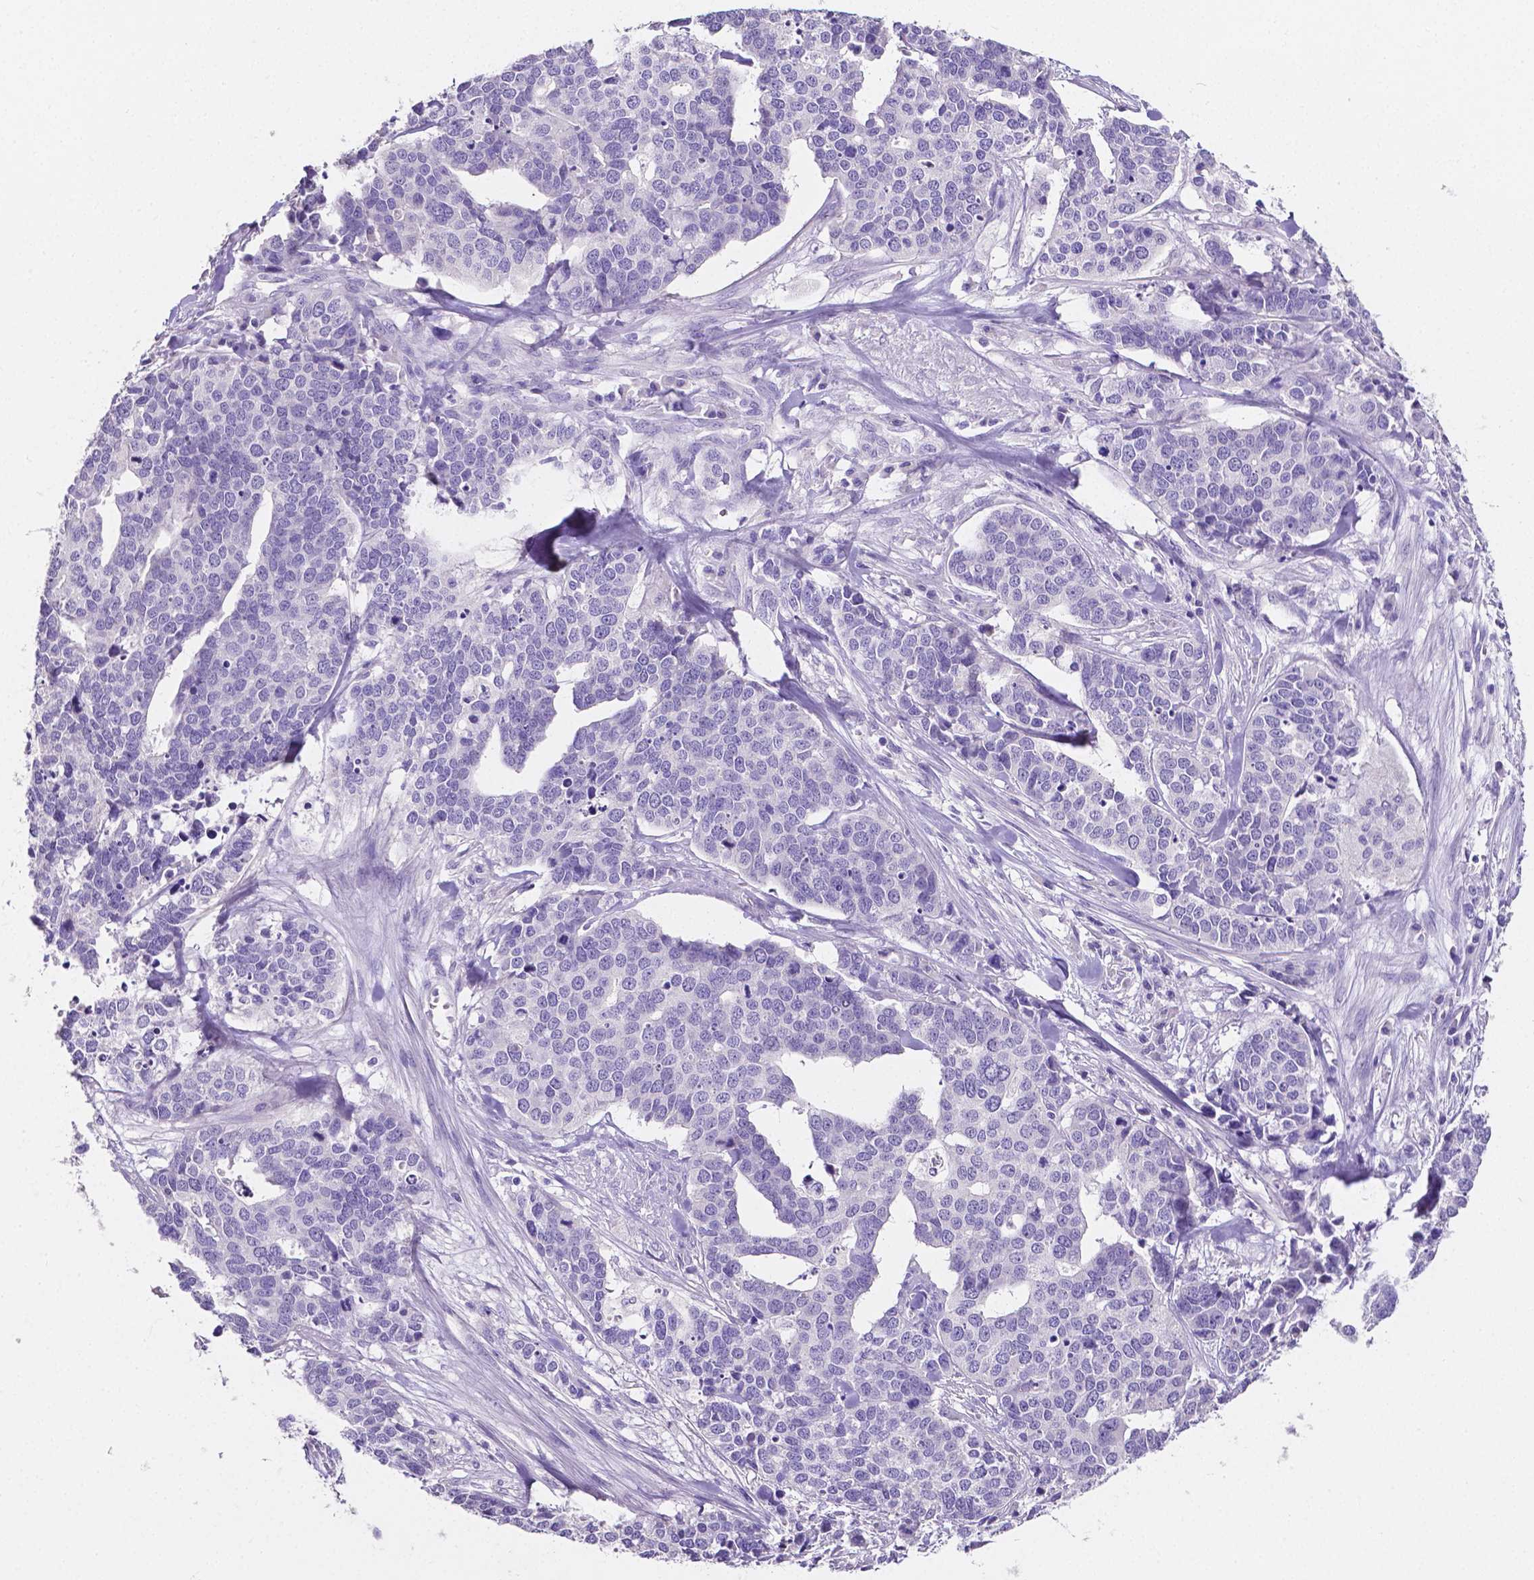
{"staining": {"intensity": "negative", "quantity": "none", "location": "none"}, "tissue": "ovarian cancer", "cell_type": "Tumor cells", "image_type": "cancer", "snomed": [{"axis": "morphology", "description": "Carcinoma, endometroid"}, {"axis": "topography", "description": "Ovary"}], "caption": "Tumor cells show no significant expression in ovarian cancer.", "gene": "SLC22A2", "patient": {"sex": "female", "age": 65}}